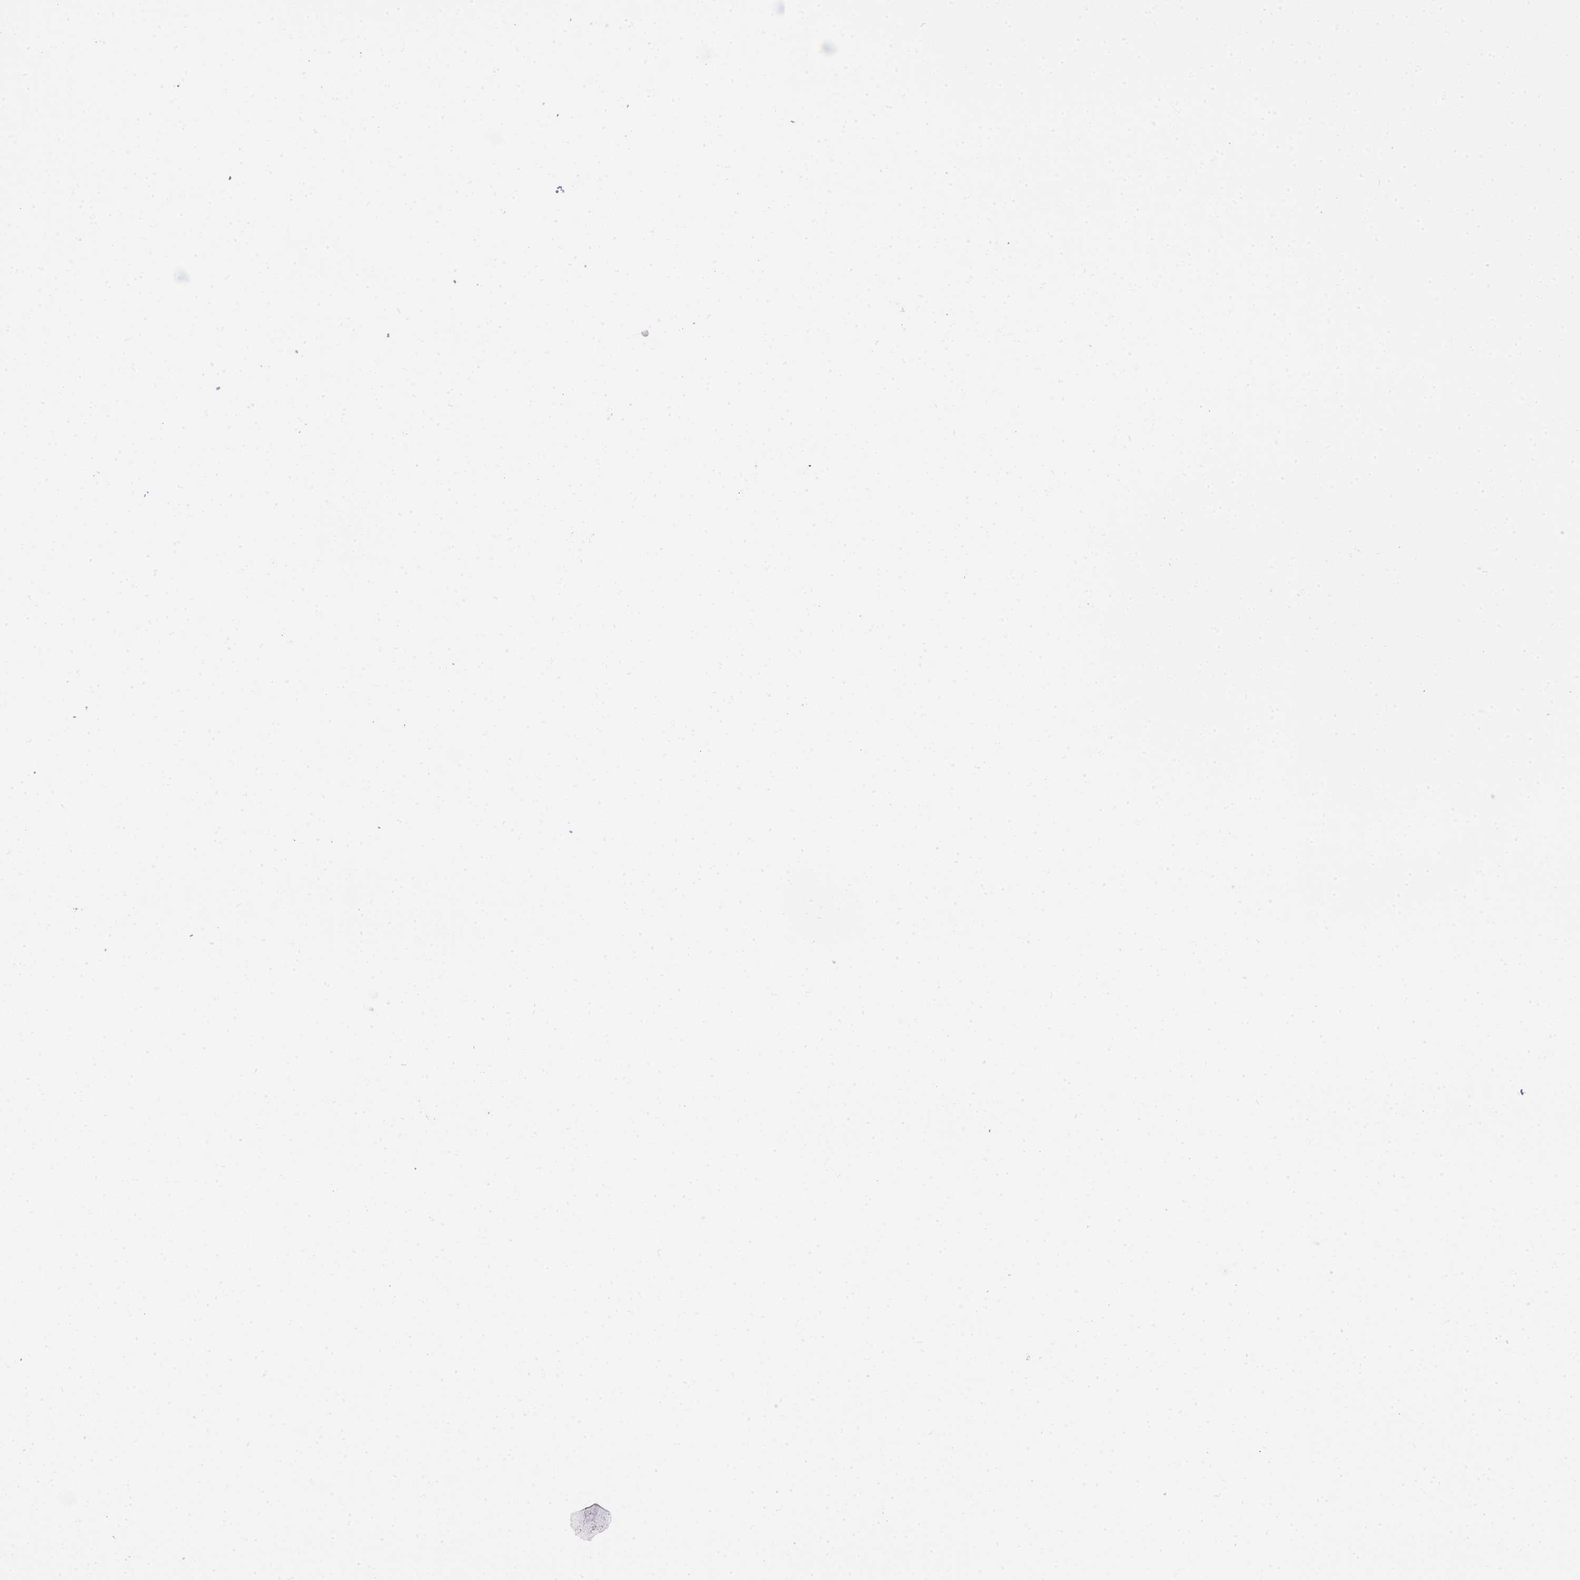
{"staining": {"intensity": "weak", "quantity": "<25%", "location": "cytoplasmic/membranous"}, "tissue": "esophagus", "cell_type": "Squamous epithelial cells", "image_type": "normal", "snomed": [{"axis": "morphology", "description": "Normal tissue, NOS"}, {"axis": "topography", "description": "Esophagus"}], "caption": "Squamous epithelial cells are negative for brown protein staining in benign esophagus. (DAB immunohistochemistry, high magnification).", "gene": "INS", "patient": {"sex": "male", "age": 62}}